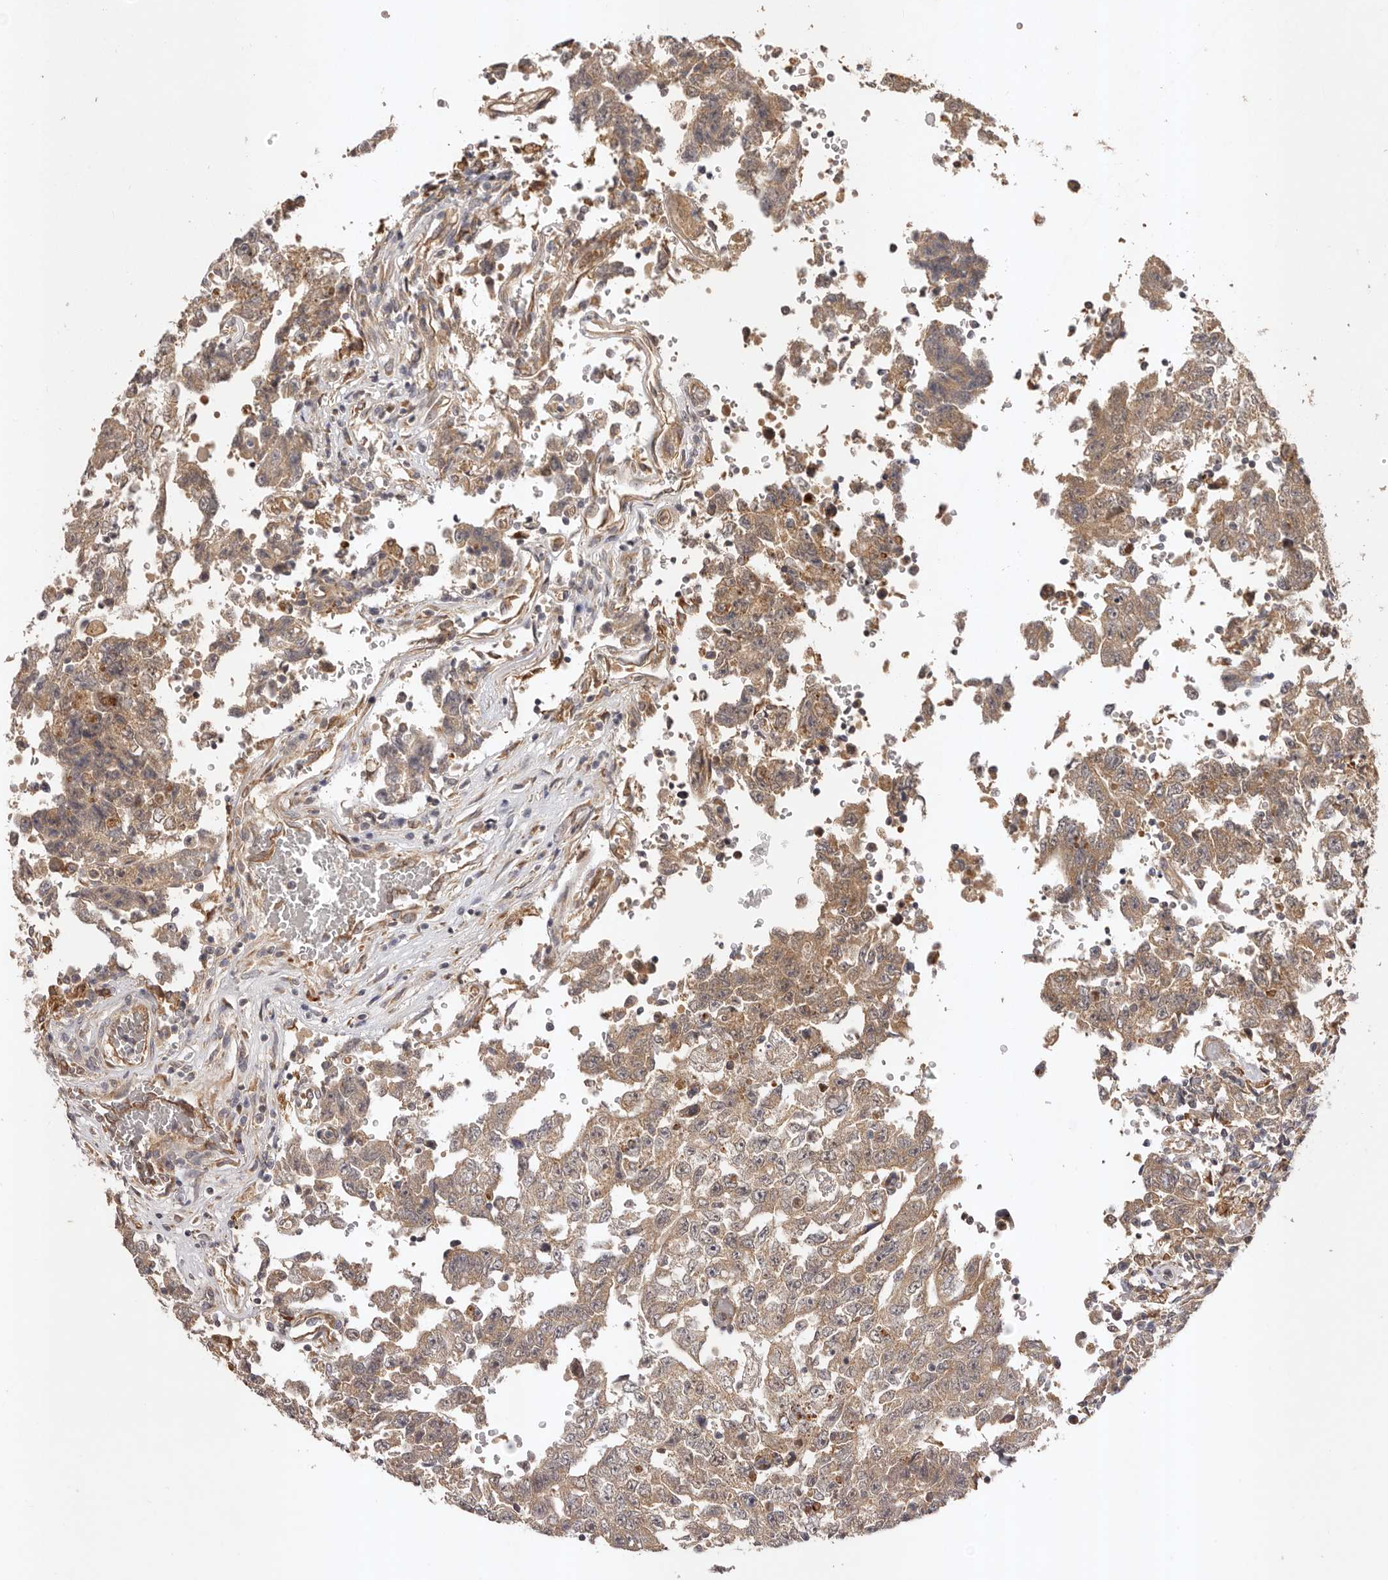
{"staining": {"intensity": "moderate", "quantity": ">75%", "location": "cytoplasmic/membranous"}, "tissue": "testis cancer", "cell_type": "Tumor cells", "image_type": "cancer", "snomed": [{"axis": "morphology", "description": "Carcinoma, Embryonal, NOS"}, {"axis": "topography", "description": "Testis"}], "caption": "Testis cancer (embryonal carcinoma) stained with a brown dye demonstrates moderate cytoplasmic/membranous positive positivity in approximately >75% of tumor cells.", "gene": "UBR2", "patient": {"sex": "male", "age": 26}}